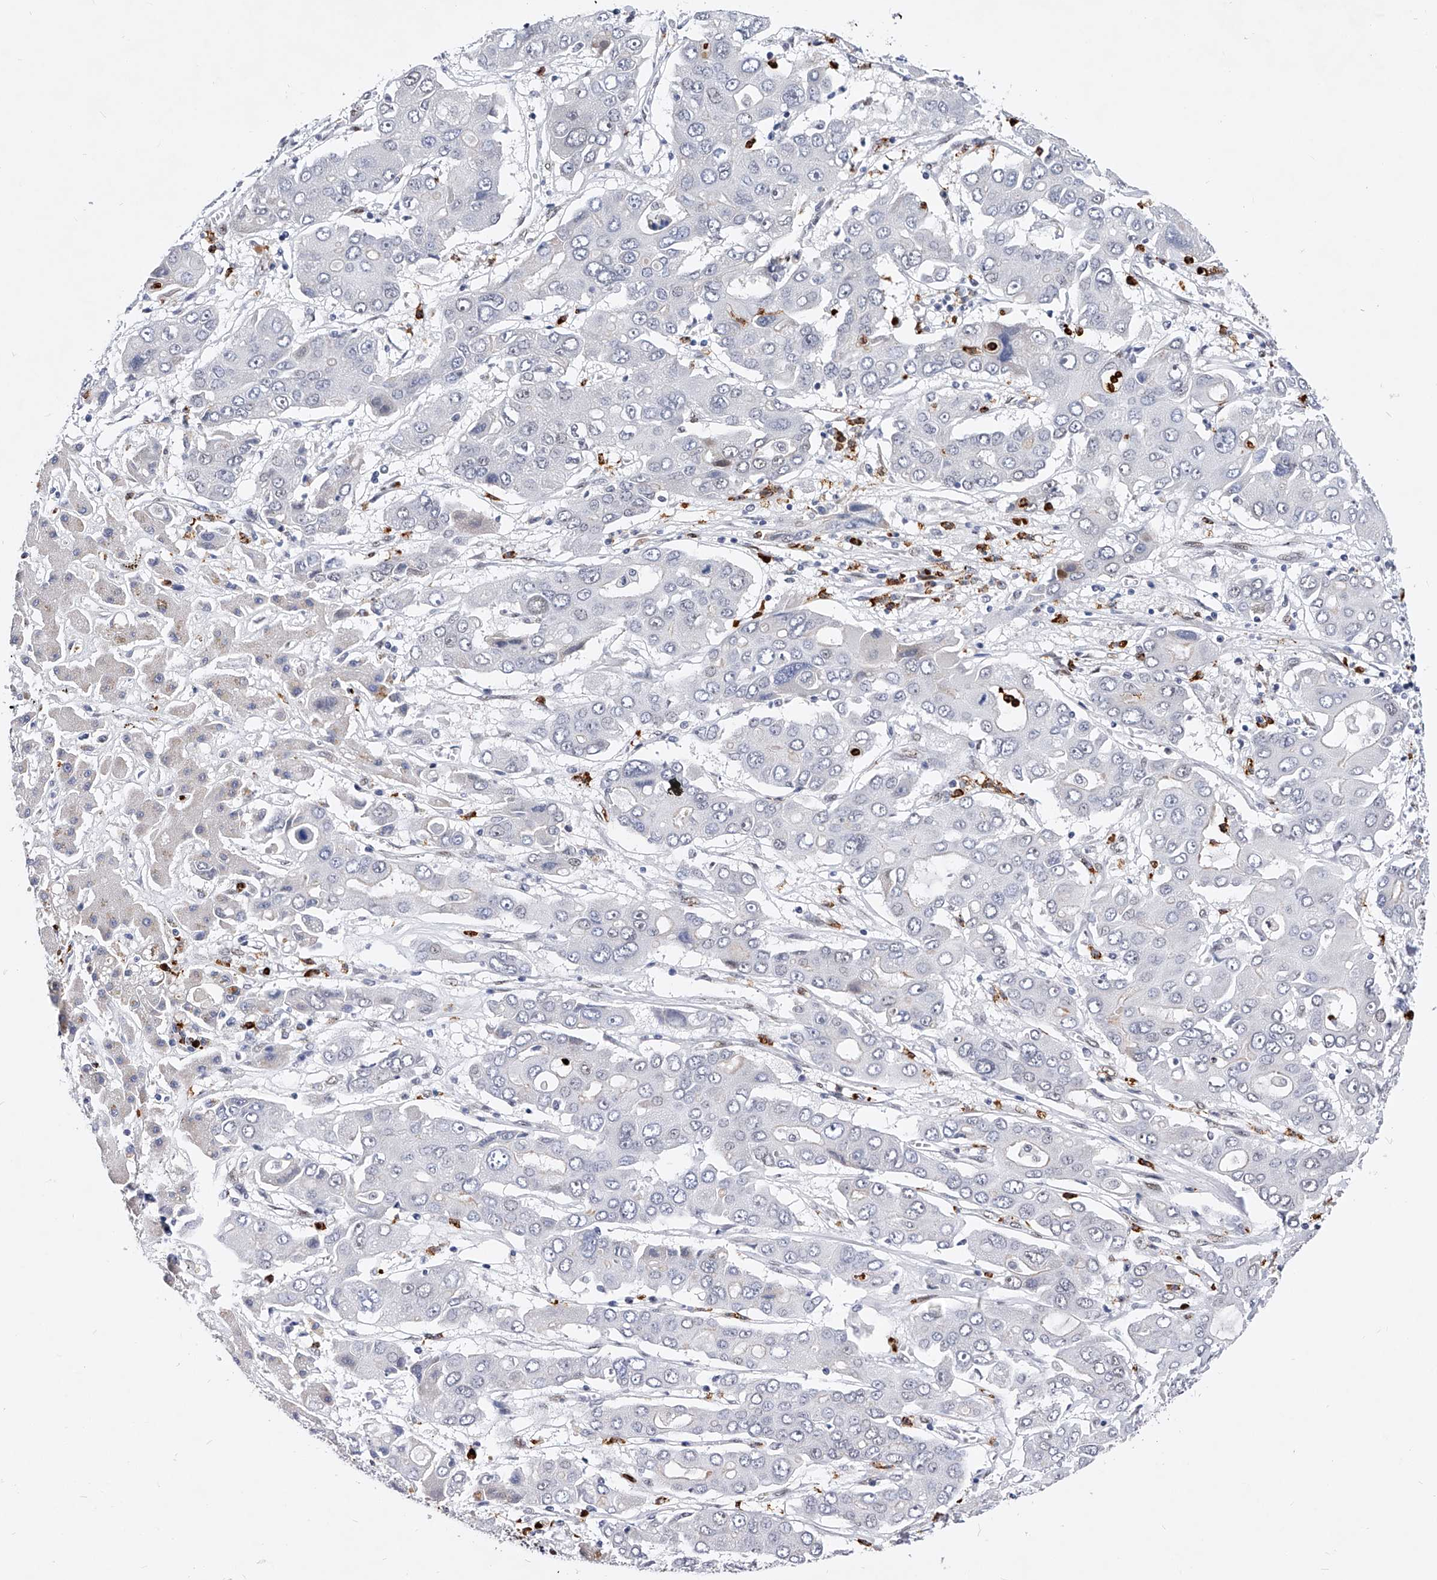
{"staining": {"intensity": "negative", "quantity": "none", "location": "none"}, "tissue": "liver cancer", "cell_type": "Tumor cells", "image_type": "cancer", "snomed": [{"axis": "morphology", "description": "Cholangiocarcinoma"}, {"axis": "topography", "description": "Liver"}], "caption": "Liver cholangiocarcinoma was stained to show a protein in brown. There is no significant staining in tumor cells.", "gene": "TESK2", "patient": {"sex": "male", "age": 67}}